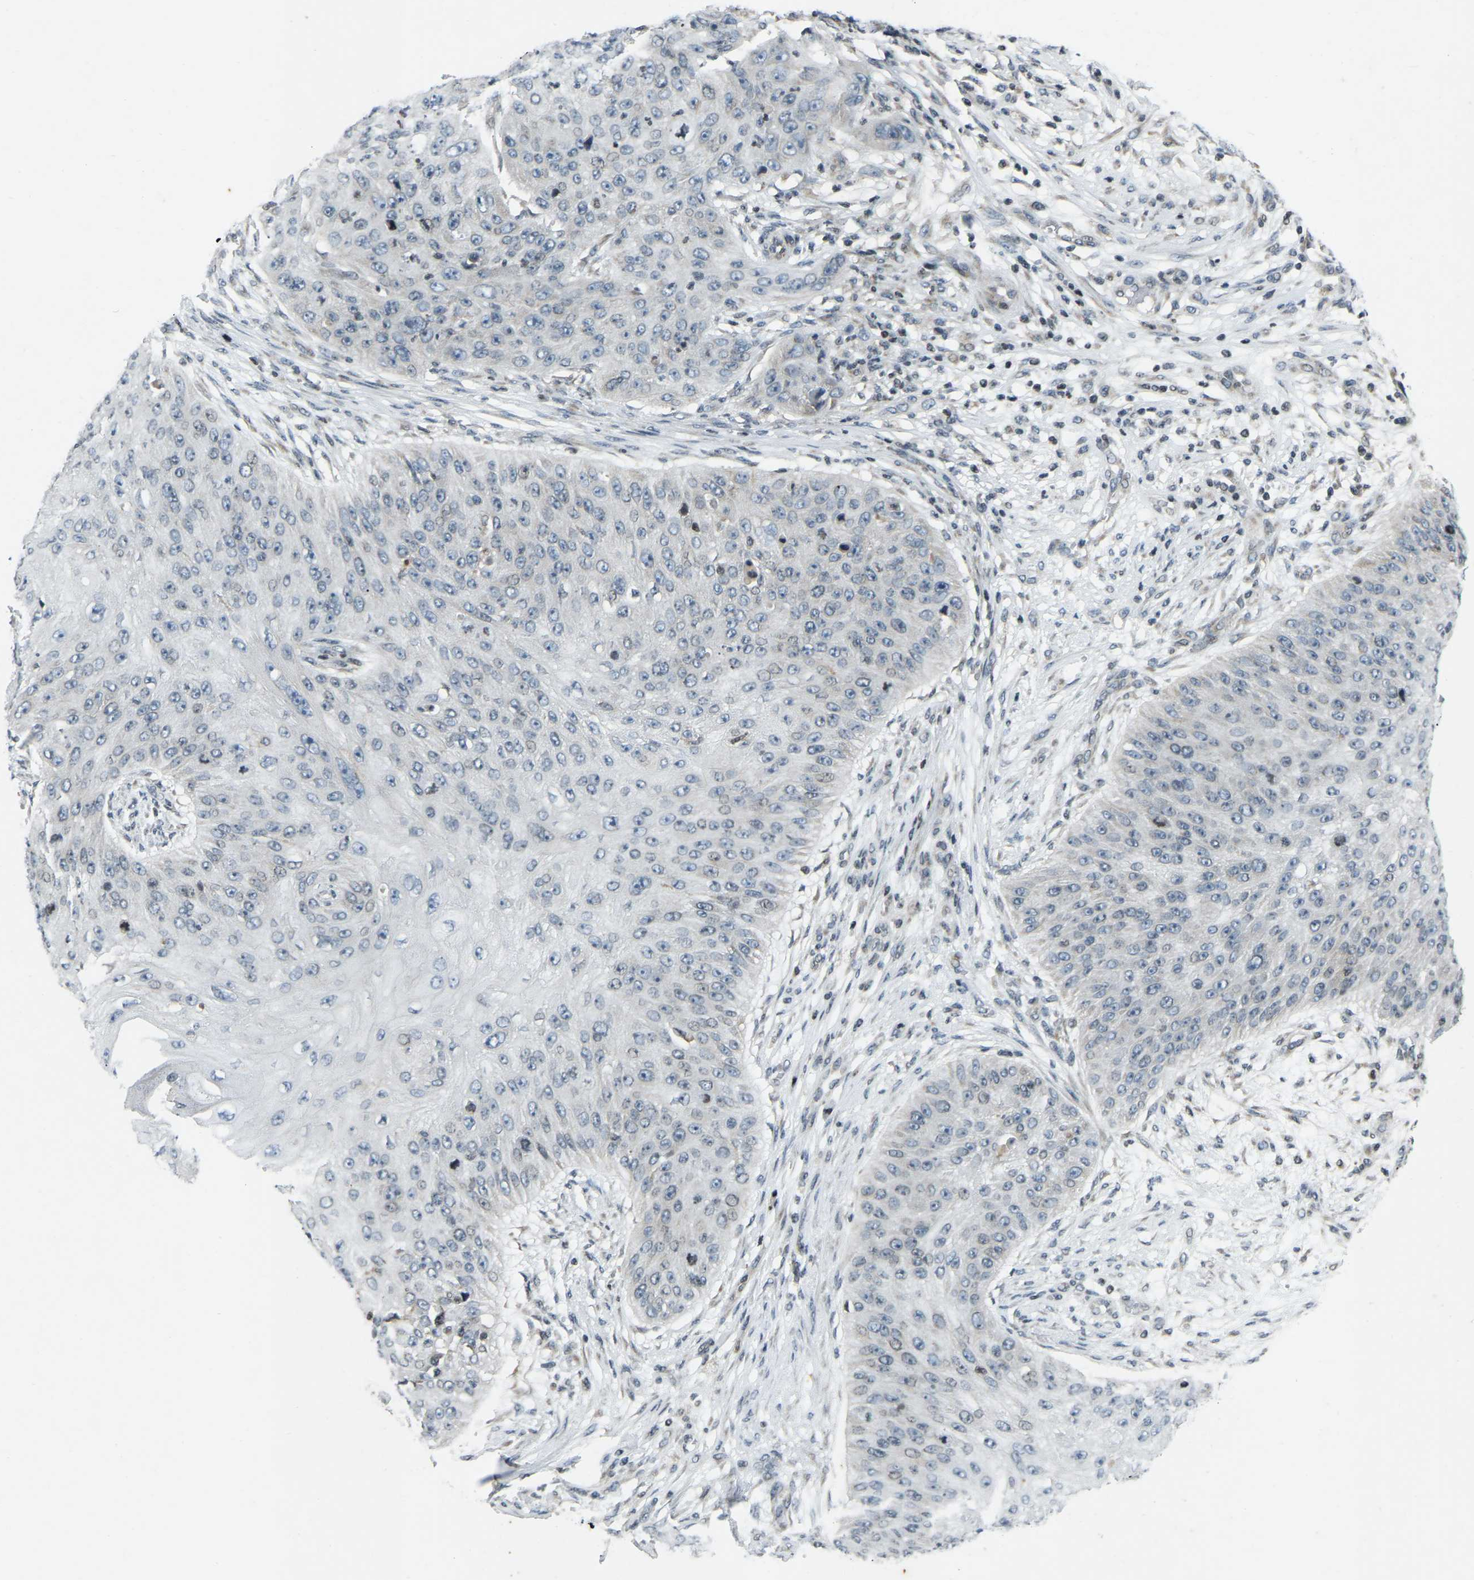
{"staining": {"intensity": "negative", "quantity": "none", "location": "none"}, "tissue": "skin cancer", "cell_type": "Tumor cells", "image_type": "cancer", "snomed": [{"axis": "morphology", "description": "Squamous cell carcinoma, NOS"}, {"axis": "topography", "description": "Skin"}], "caption": "A micrograph of human skin cancer (squamous cell carcinoma) is negative for staining in tumor cells.", "gene": "PARL", "patient": {"sex": "female", "age": 80}}